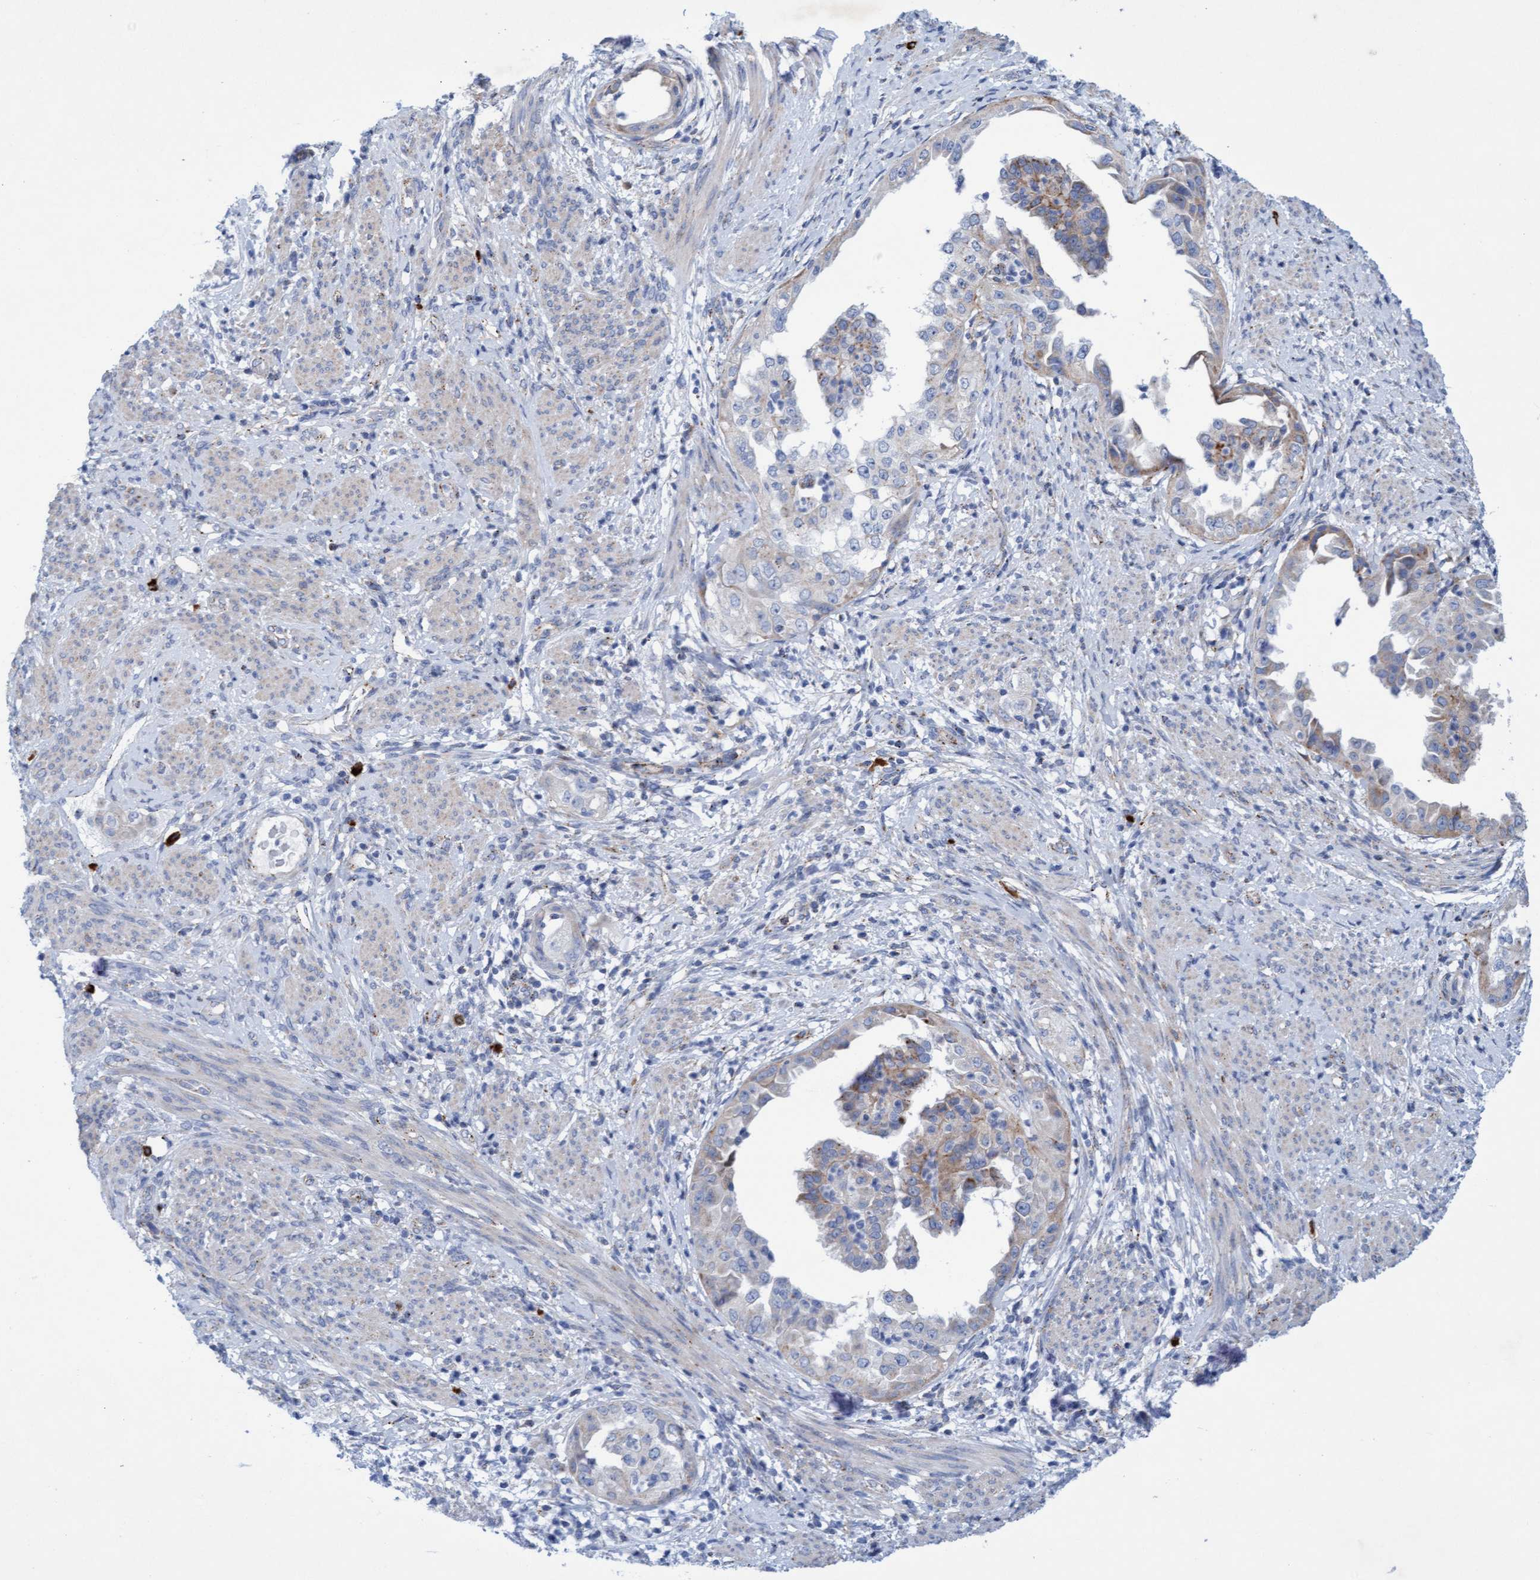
{"staining": {"intensity": "moderate", "quantity": "<25%", "location": "cytoplasmic/membranous"}, "tissue": "endometrial cancer", "cell_type": "Tumor cells", "image_type": "cancer", "snomed": [{"axis": "morphology", "description": "Adenocarcinoma, NOS"}, {"axis": "topography", "description": "Endometrium"}], "caption": "Brown immunohistochemical staining in adenocarcinoma (endometrial) reveals moderate cytoplasmic/membranous staining in approximately <25% of tumor cells.", "gene": "SGSH", "patient": {"sex": "female", "age": 85}}